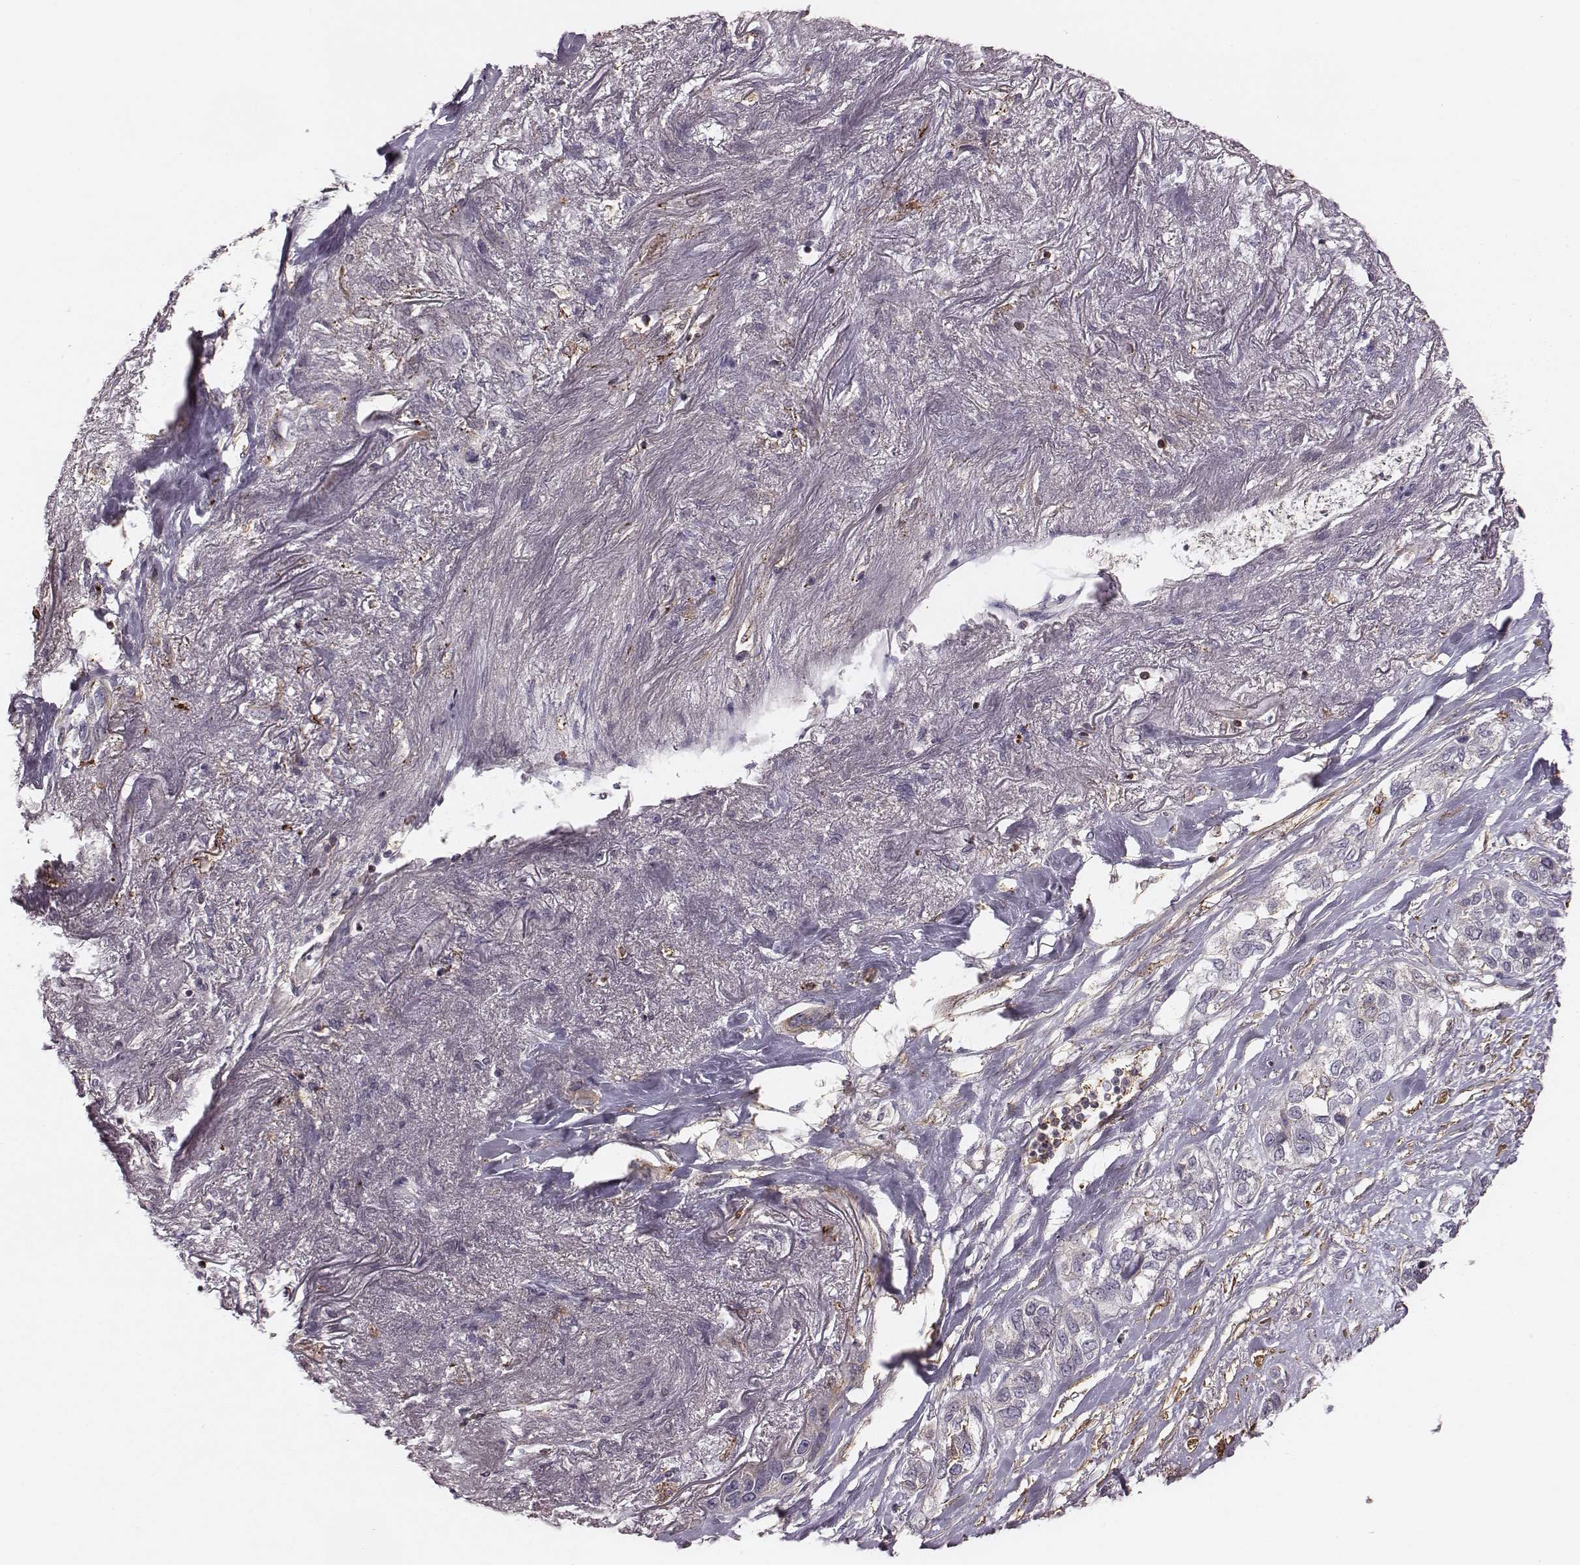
{"staining": {"intensity": "negative", "quantity": "none", "location": "none"}, "tissue": "lung cancer", "cell_type": "Tumor cells", "image_type": "cancer", "snomed": [{"axis": "morphology", "description": "Squamous cell carcinoma, NOS"}, {"axis": "topography", "description": "Lung"}], "caption": "This is an immunohistochemistry (IHC) image of human lung cancer (squamous cell carcinoma). There is no staining in tumor cells.", "gene": "ZYX", "patient": {"sex": "female", "age": 70}}